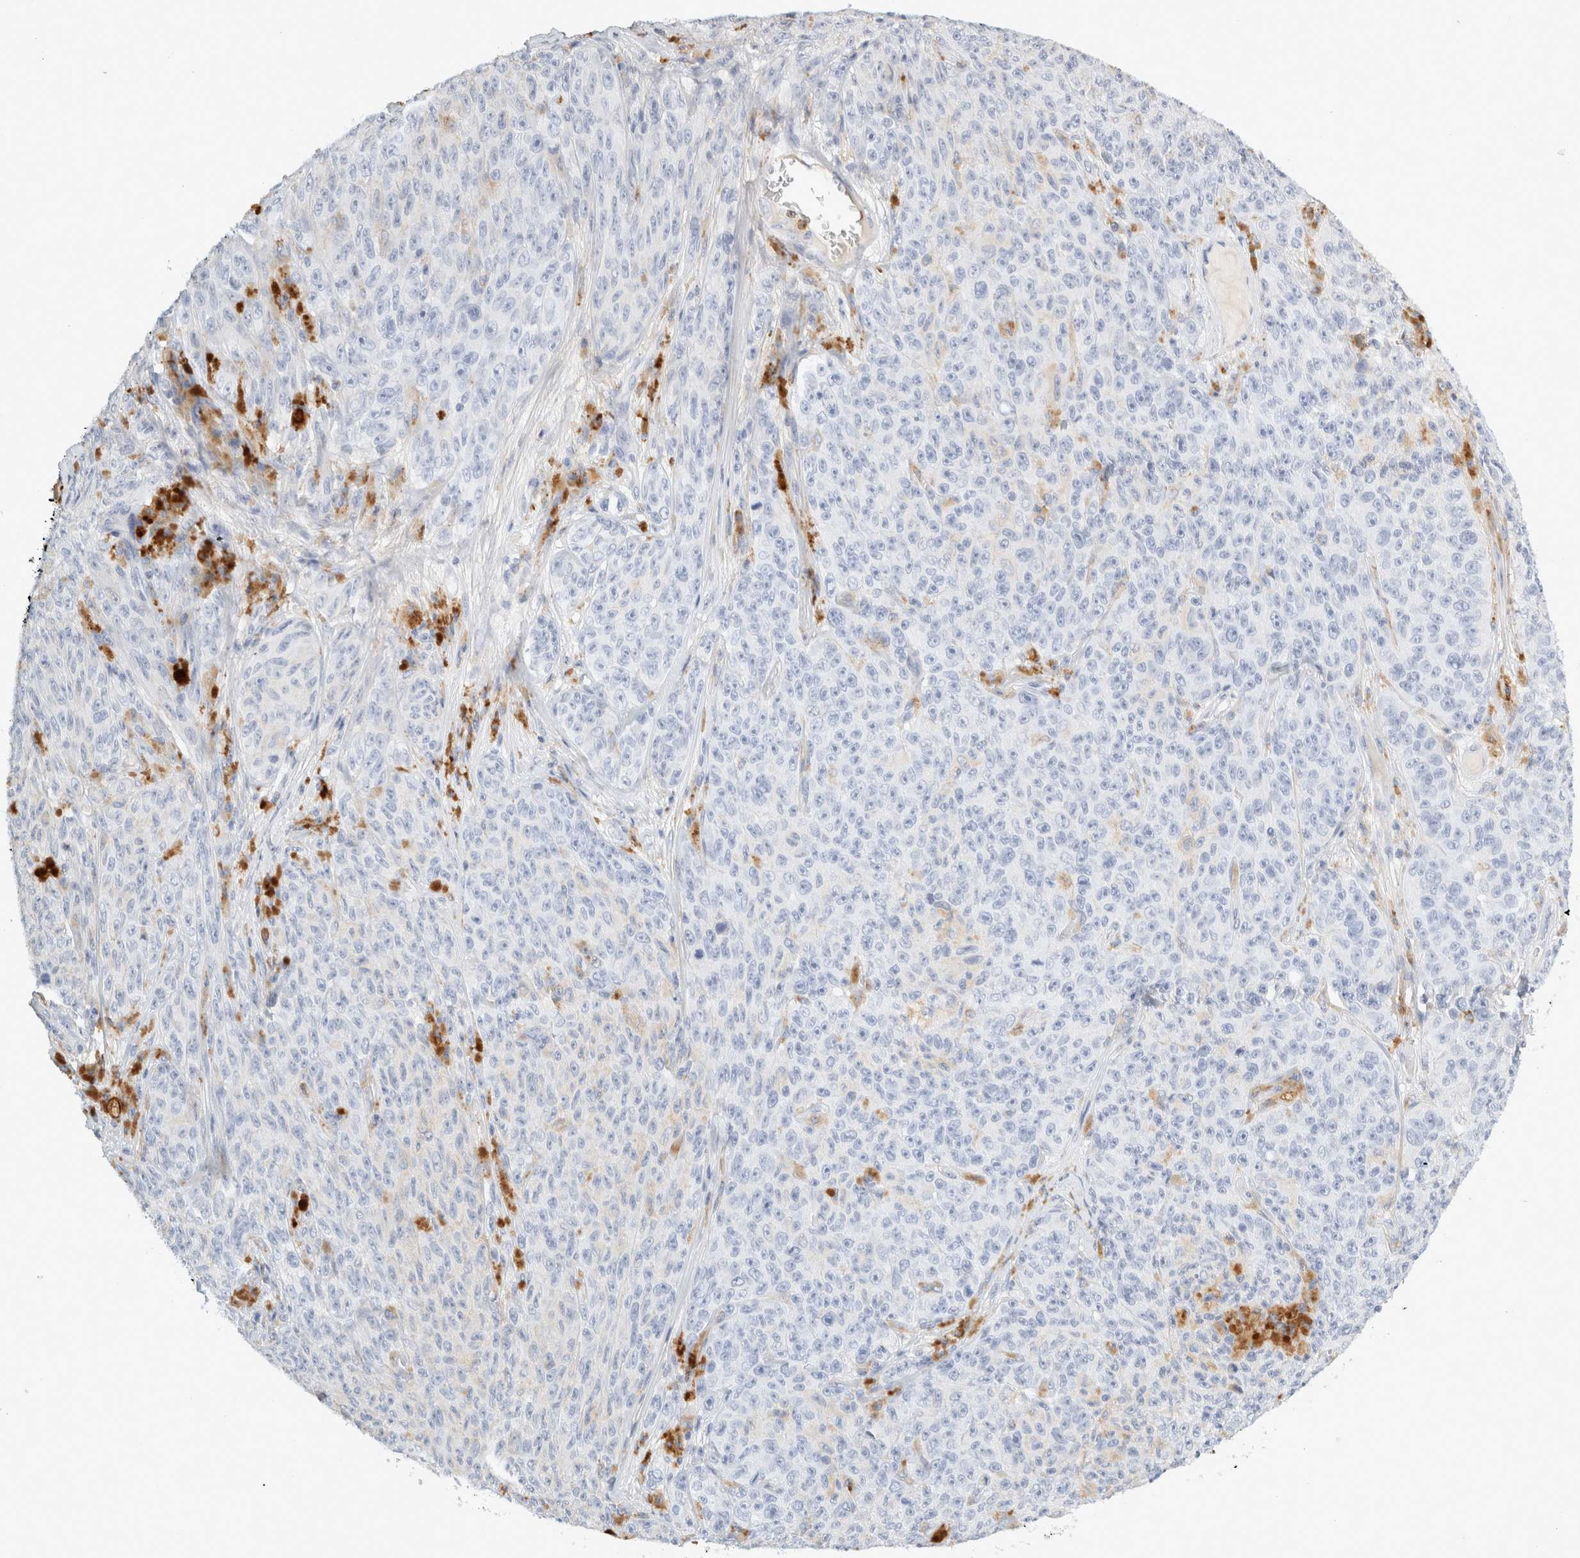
{"staining": {"intensity": "negative", "quantity": "none", "location": "none"}, "tissue": "melanoma", "cell_type": "Tumor cells", "image_type": "cancer", "snomed": [{"axis": "morphology", "description": "Malignant melanoma, NOS"}, {"axis": "topography", "description": "Skin"}], "caption": "The micrograph shows no significant staining in tumor cells of malignant melanoma.", "gene": "FGL2", "patient": {"sex": "female", "age": 82}}